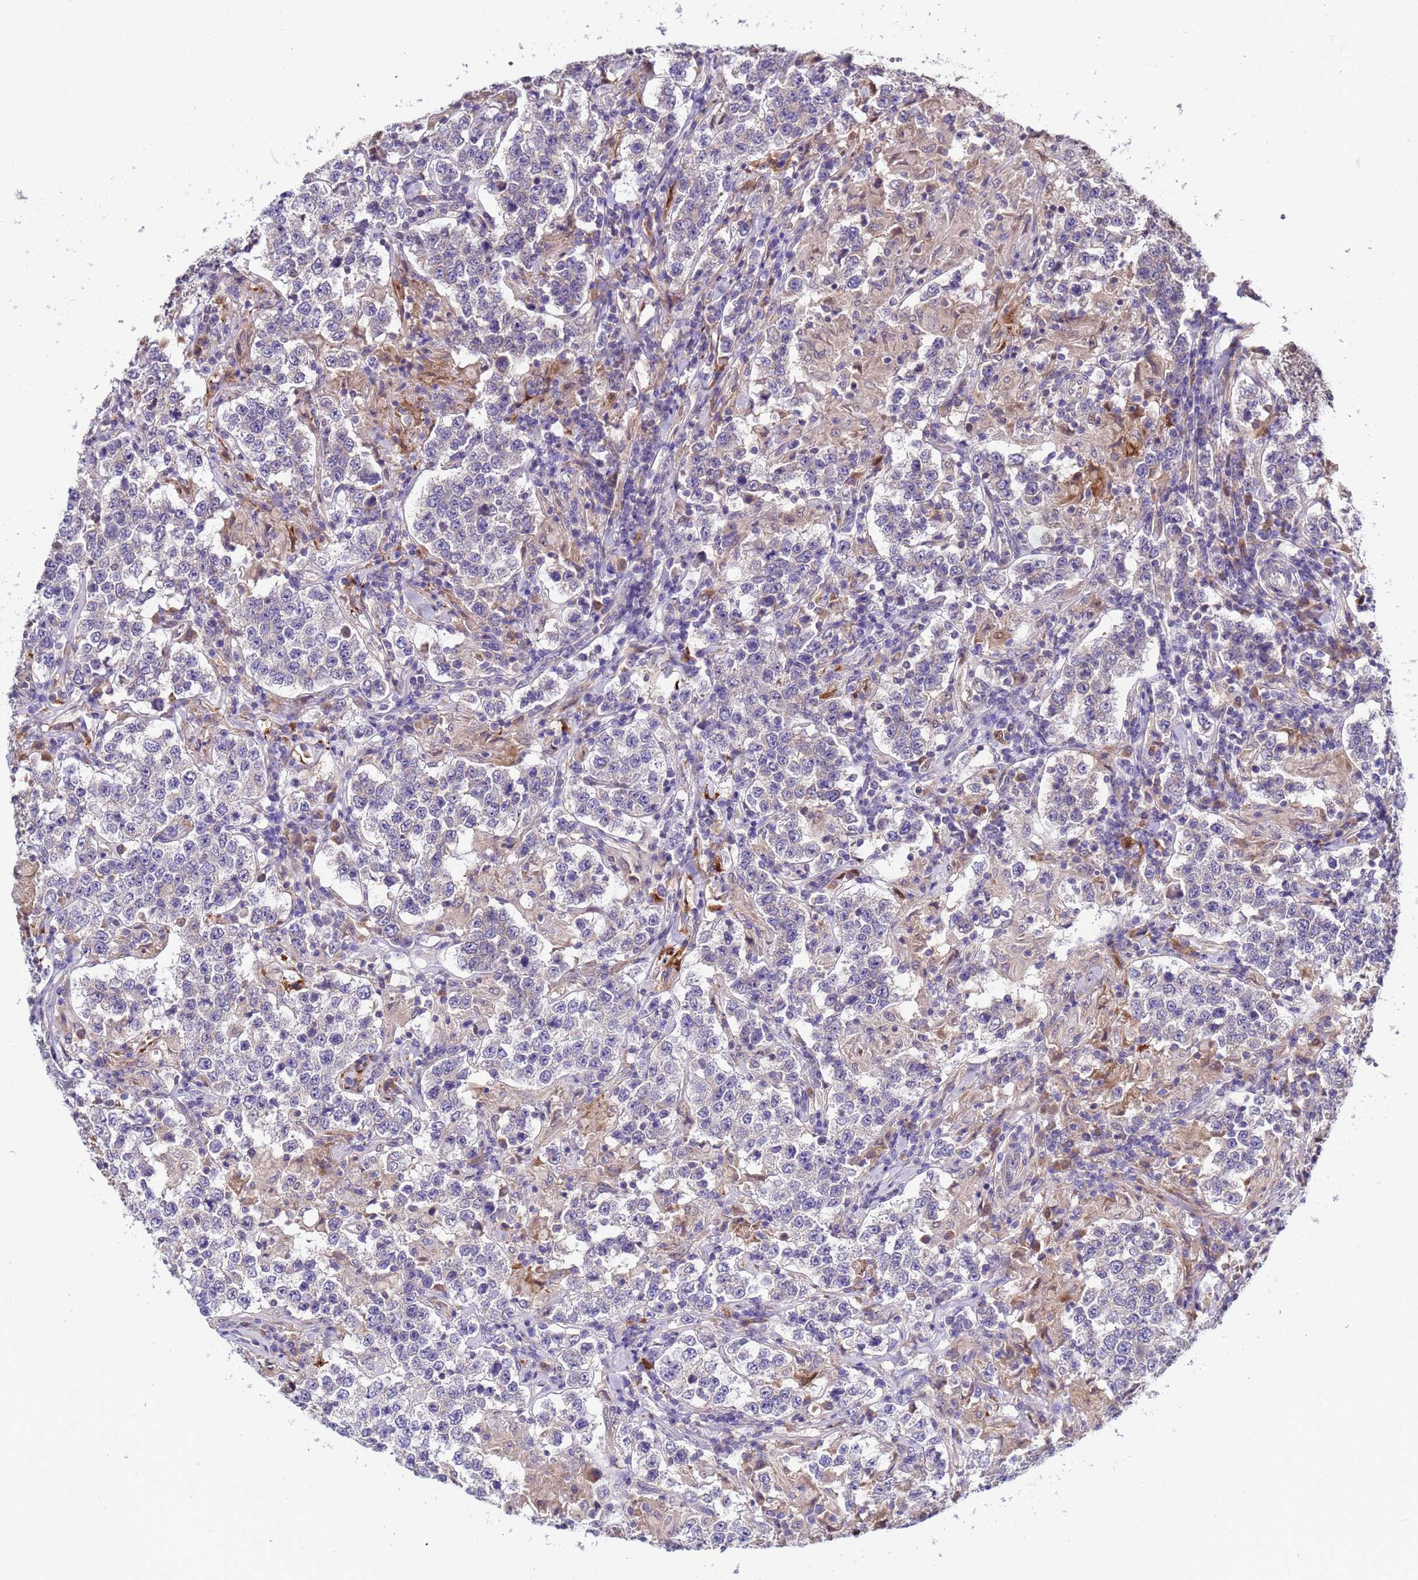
{"staining": {"intensity": "negative", "quantity": "none", "location": "none"}, "tissue": "testis cancer", "cell_type": "Tumor cells", "image_type": "cancer", "snomed": [{"axis": "morphology", "description": "Seminoma, NOS"}, {"axis": "morphology", "description": "Carcinoma, Embryonal, NOS"}, {"axis": "topography", "description": "Testis"}], "caption": "The image exhibits no staining of tumor cells in testis embryonal carcinoma.", "gene": "ELMOD2", "patient": {"sex": "male", "age": 41}}